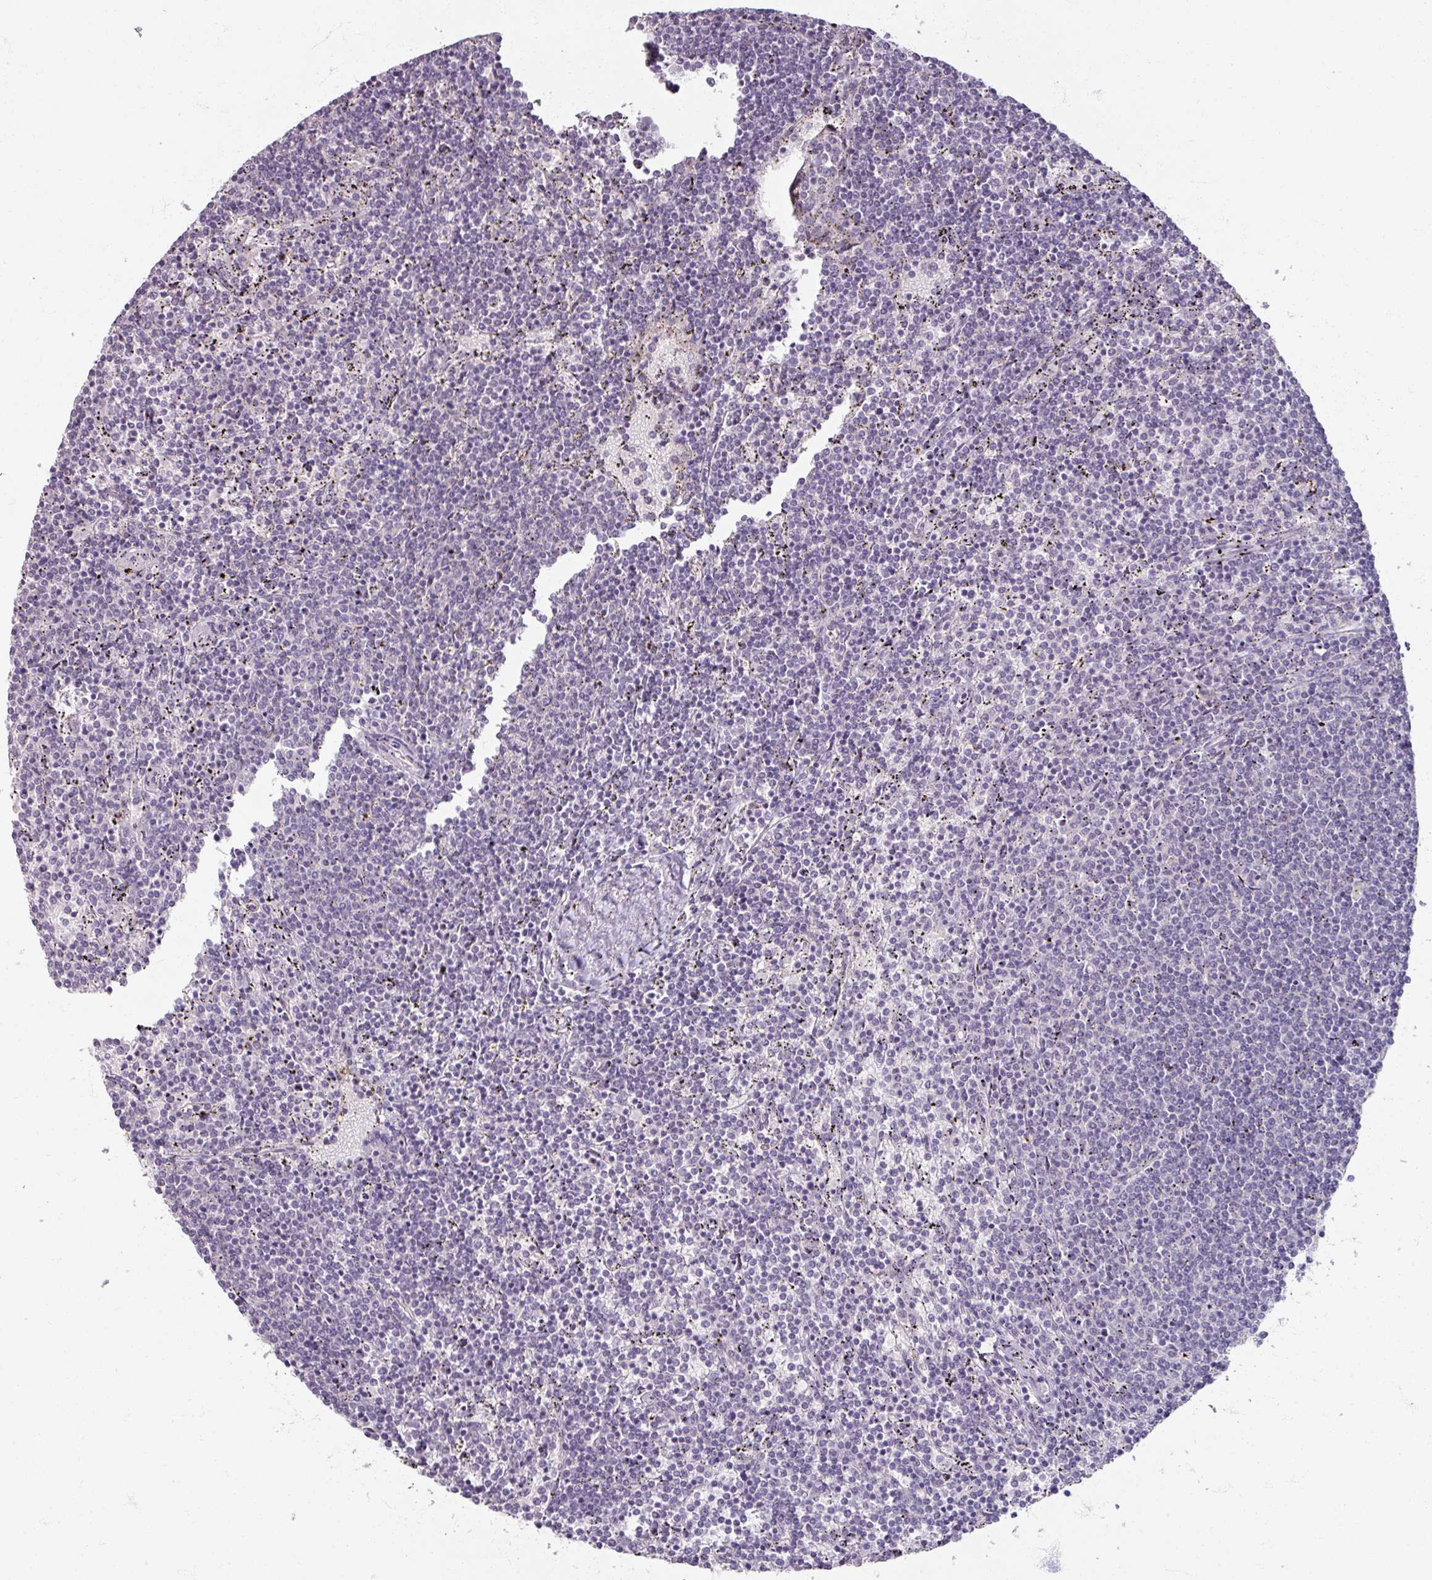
{"staining": {"intensity": "negative", "quantity": "none", "location": "none"}, "tissue": "lymphoma", "cell_type": "Tumor cells", "image_type": "cancer", "snomed": [{"axis": "morphology", "description": "Malignant lymphoma, non-Hodgkin's type, Low grade"}, {"axis": "topography", "description": "Spleen"}], "caption": "Immunohistochemistry (IHC) of lymphoma demonstrates no expression in tumor cells.", "gene": "SOX11", "patient": {"sex": "female", "age": 50}}